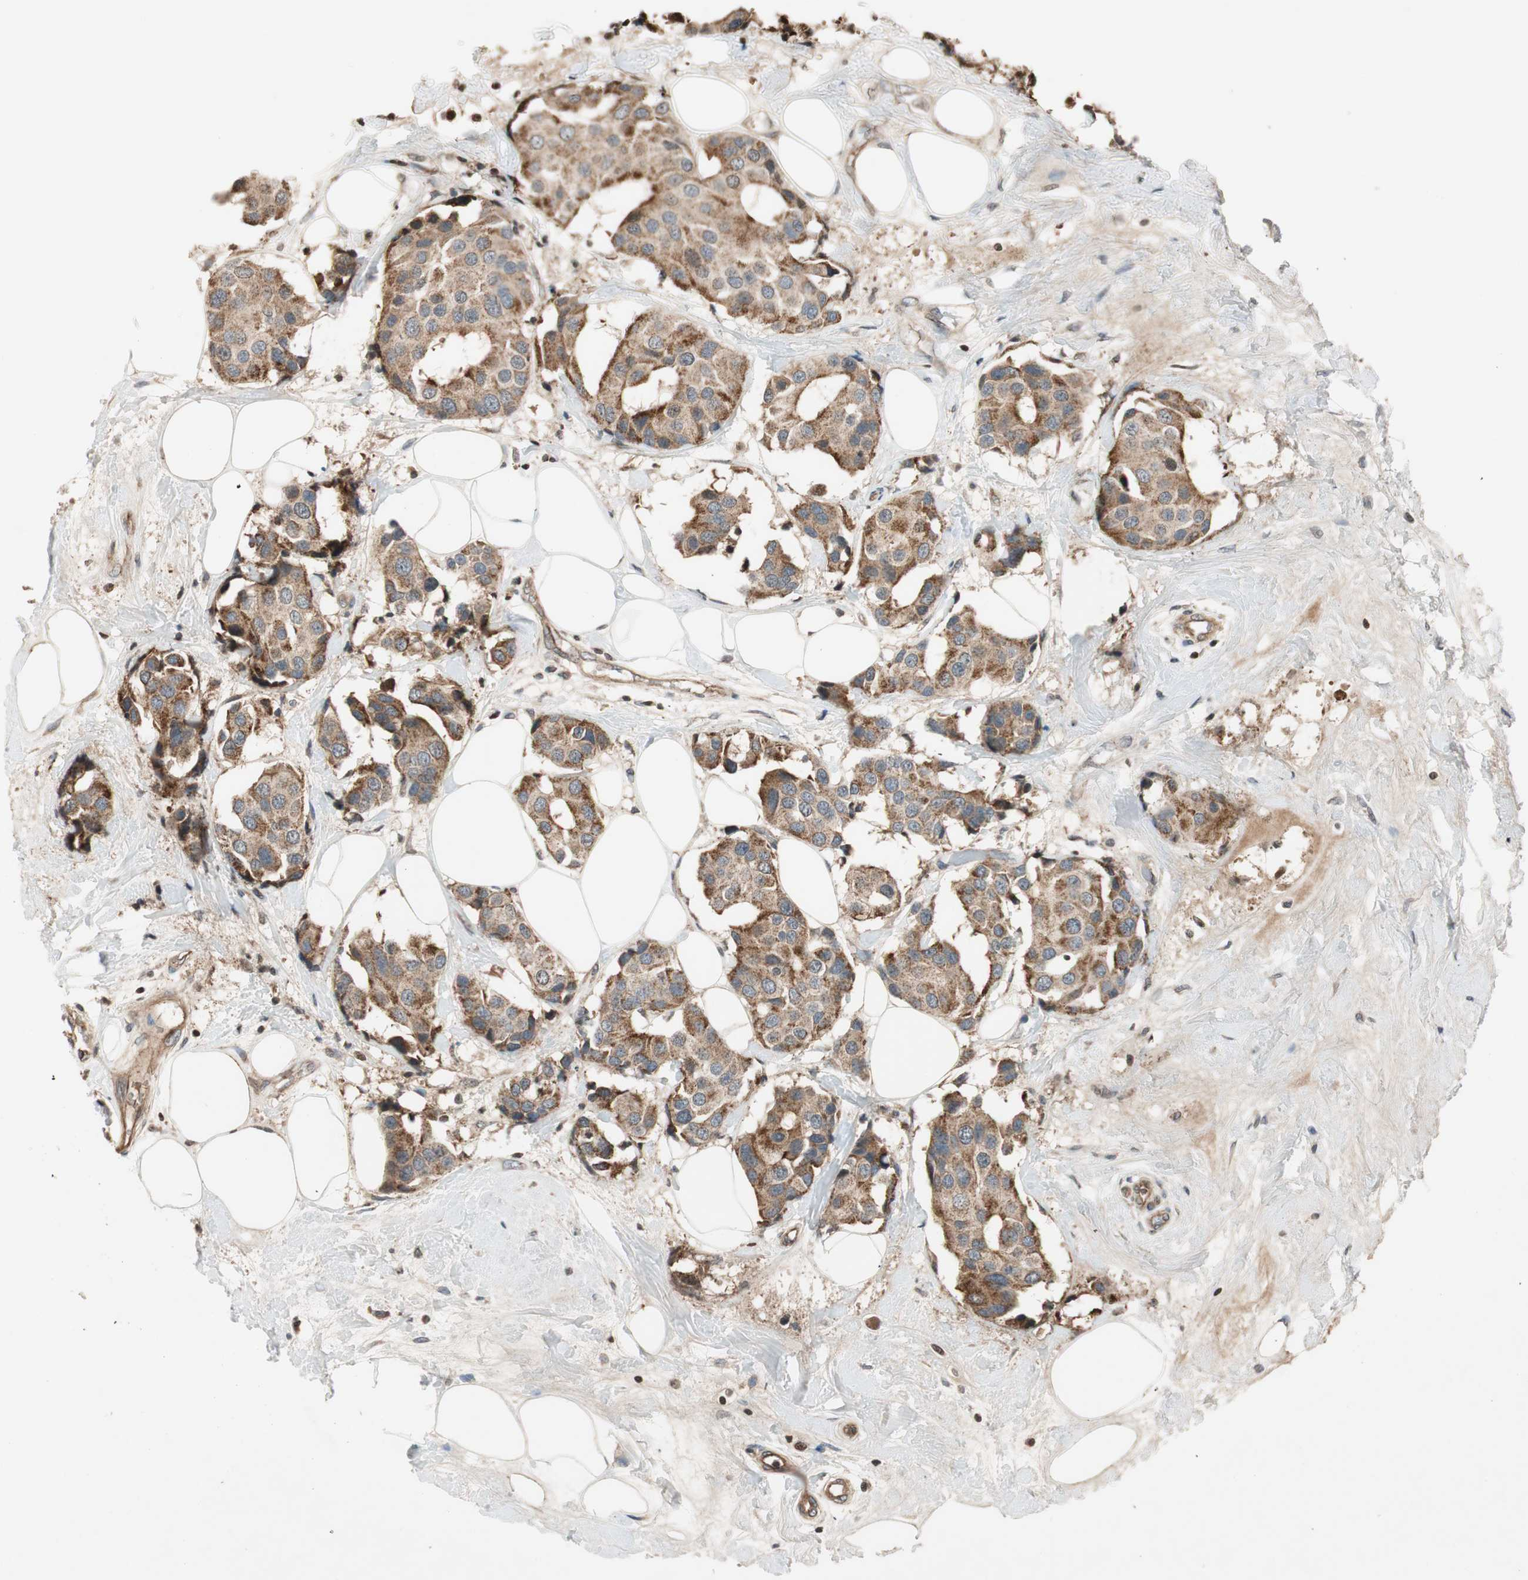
{"staining": {"intensity": "moderate", "quantity": ">75%", "location": "cytoplasmic/membranous"}, "tissue": "breast cancer", "cell_type": "Tumor cells", "image_type": "cancer", "snomed": [{"axis": "morphology", "description": "Normal tissue, NOS"}, {"axis": "morphology", "description": "Duct carcinoma"}, {"axis": "topography", "description": "Breast"}], "caption": "Immunohistochemistry (IHC) image of neoplastic tissue: human breast cancer stained using immunohistochemistry (IHC) demonstrates medium levels of moderate protein expression localized specifically in the cytoplasmic/membranous of tumor cells, appearing as a cytoplasmic/membranous brown color.", "gene": "GCLM", "patient": {"sex": "female", "age": 39}}